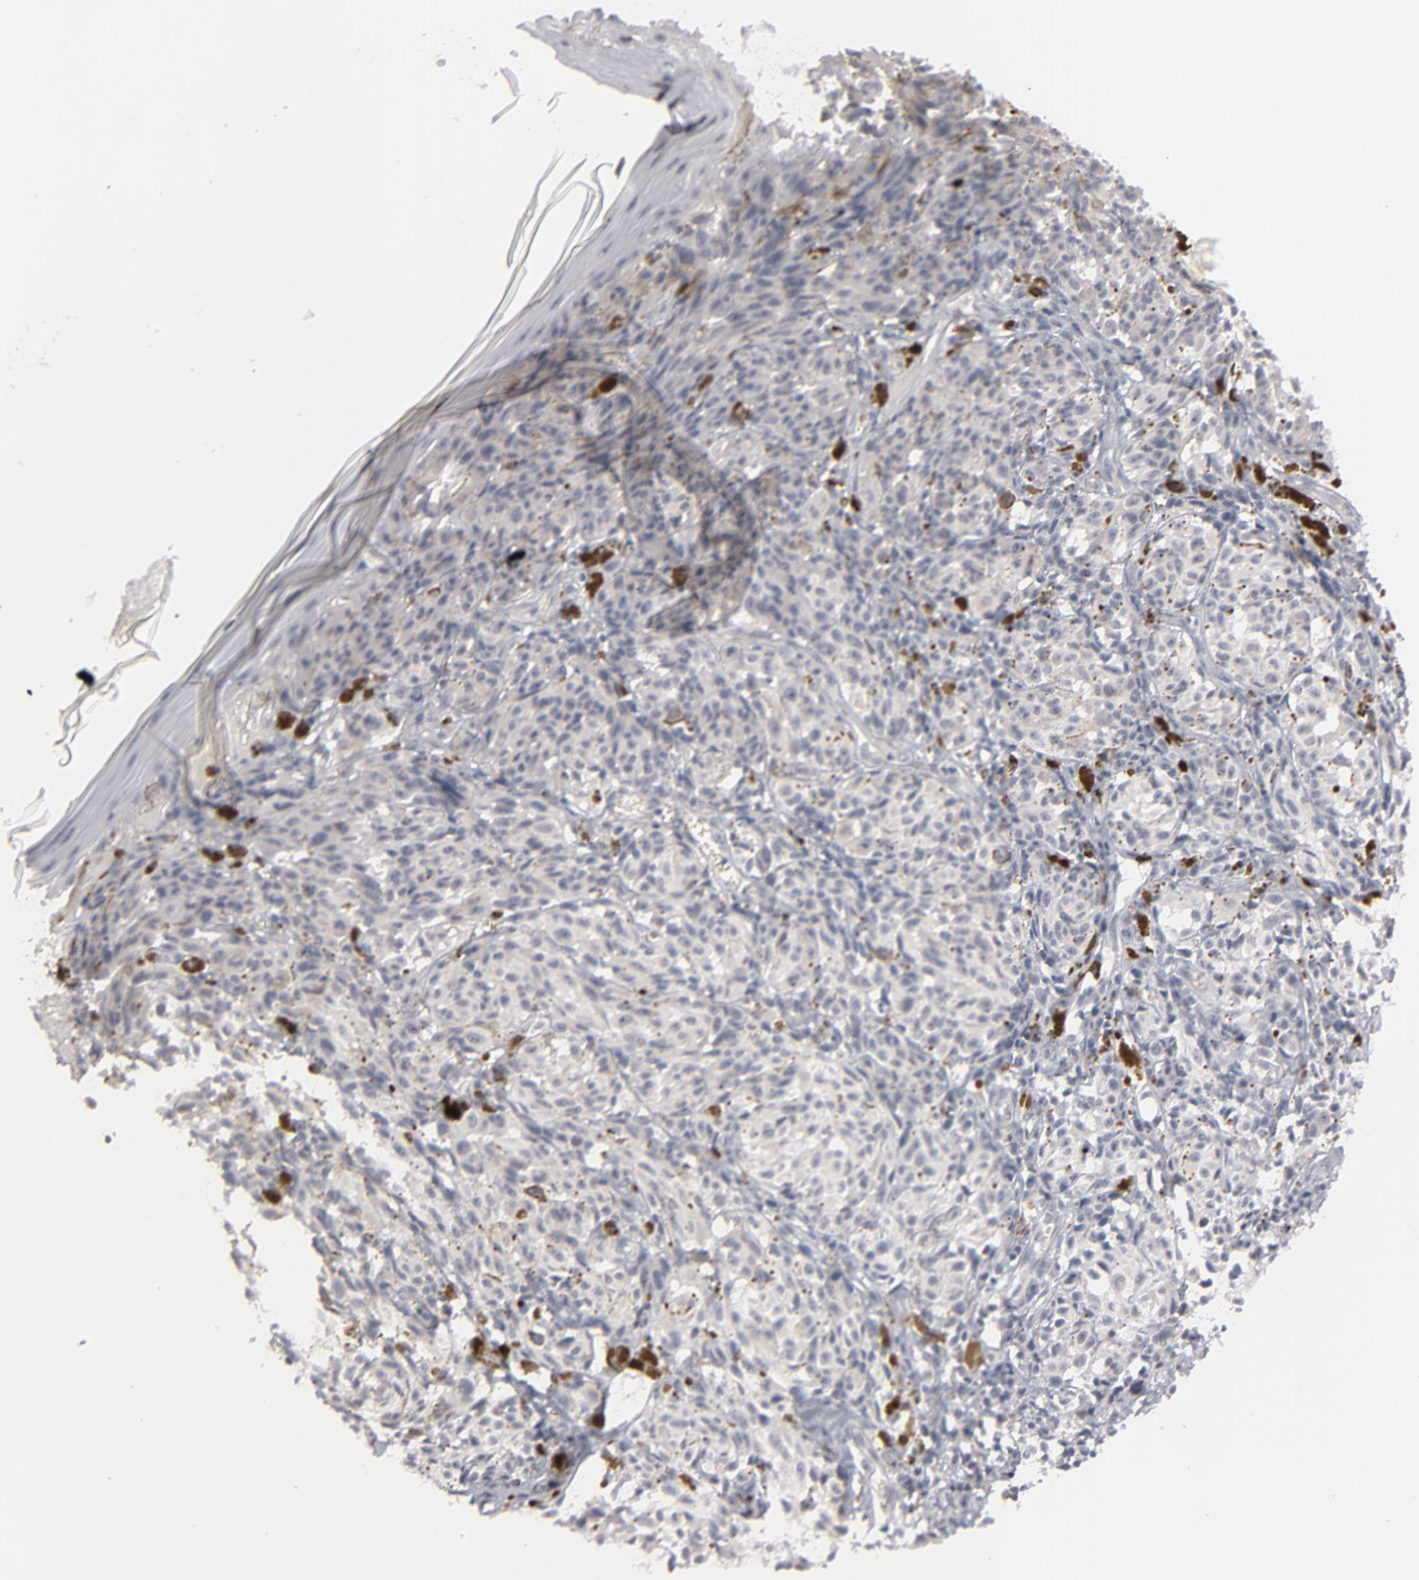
{"staining": {"intensity": "negative", "quantity": "none", "location": "none"}, "tissue": "melanoma", "cell_type": "Tumor cells", "image_type": "cancer", "snomed": [{"axis": "morphology", "description": "Malignant melanoma, NOS"}, {"axis": "topography", "description": "Skin"}], "caption": "A photomicrograph of malignant melanoma stained for a protein shows no brown staining in tumor cells.", "gene": "KIAA1210", "patient": {"sex": "female", "age": 72}}